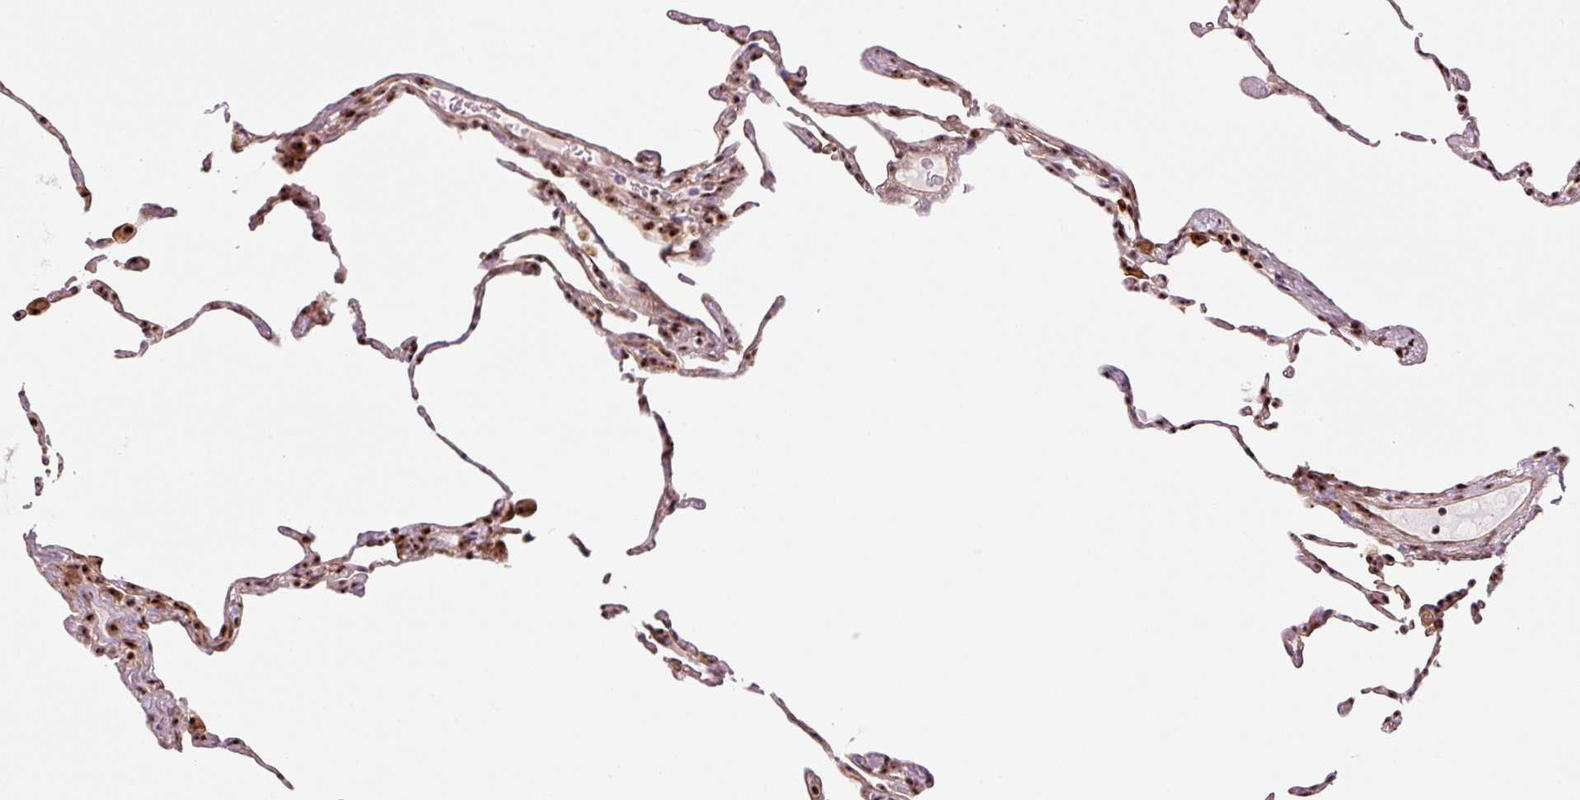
{"staining": {"intensity": "strong", "quantity": "25%-75%", "location": "nuclear"}, "tissue": "lung", "cell_type": "Alveolar cells", "image_type": "normal", "snomed": [{"axis": "morphology", "description": "Normal tissue, NOS"}, {"axis": "topography", "description": "Lung"}], "caption": "DAB immunohistochemical staining of benign lung exhibits strong nuclear protein expression in approximately 25%-75% of alveolar cells. (Brightfield microscopy of DAB IHC at high magnification).", "gene": "GNL3", "patient": {"sex": "female", "age": 57}}